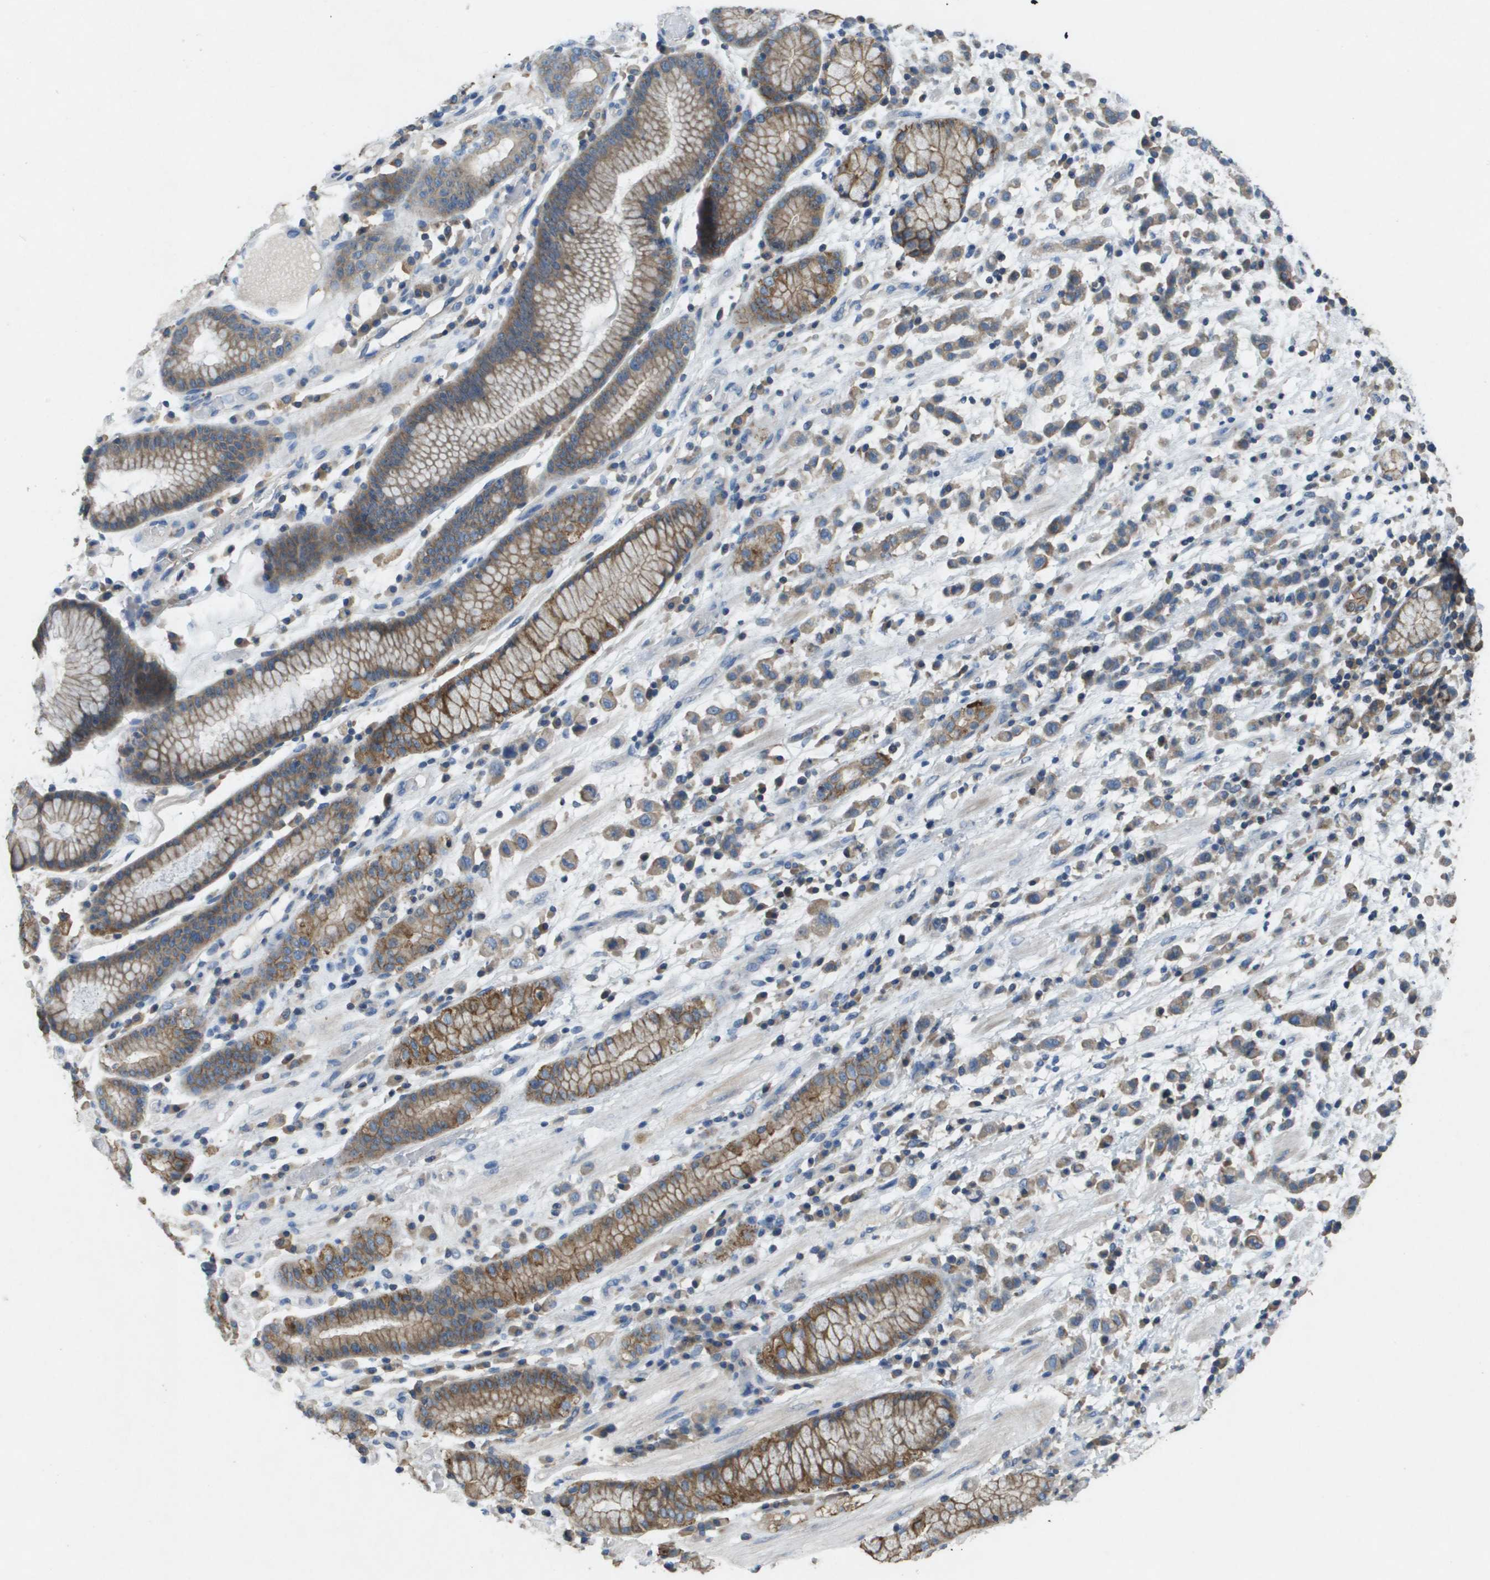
{"staining": {"intensity": "weak", "quantity": ">75%", "location": "cytoplasmic/membranous"}, "tissue": "stomach cancer", "cell_type": "Tumor cells", "image_type": "cancer", "snomed": [{"axis": "morphology", "description": "Adenocarcinoma, NOS"}, {"axis": "topography", "description": "Stomach, lower"}], "caption": "Protein analysis of adenocarcinoma (stomach) tissue shows weak cytoplasmic/membranous staining in about >75% of tumor cells. (Brightfield microscopy of DAB IHC at high magnification).", "gene": "CLCA4", "patient": {"sex": "male", "age": 88}}